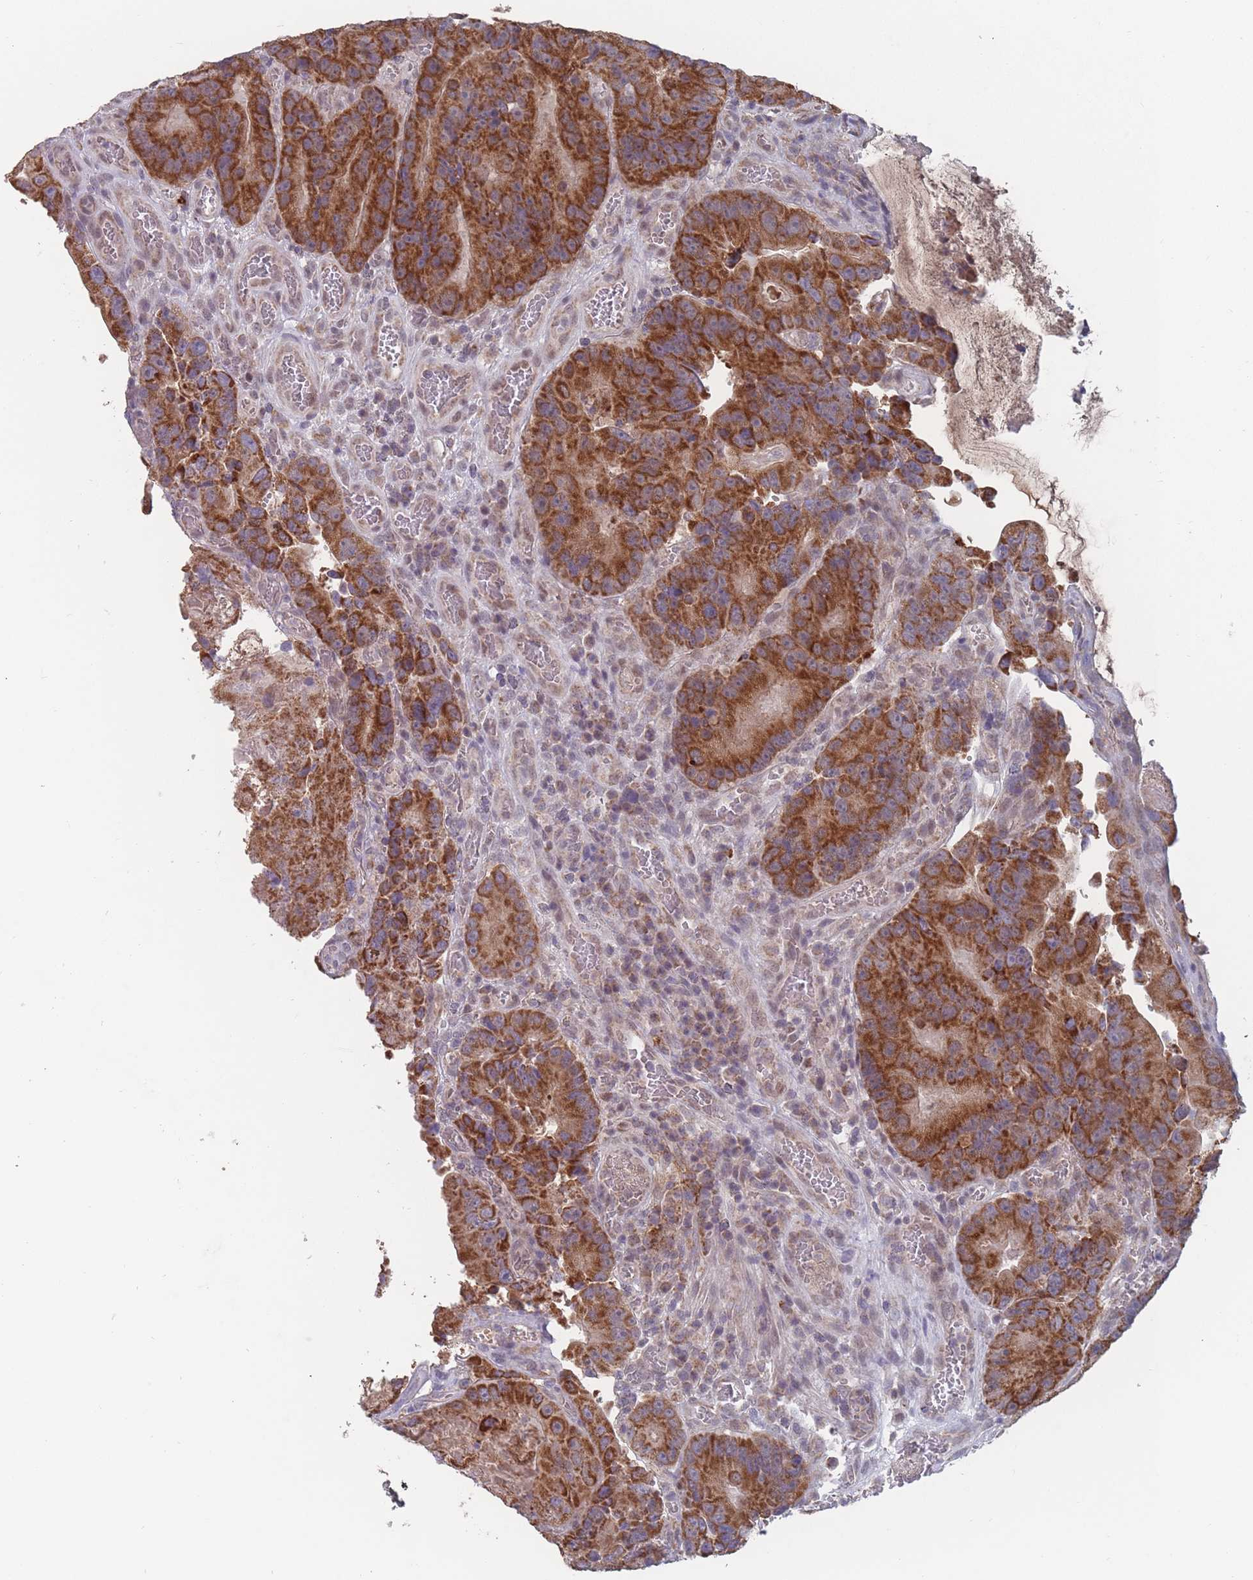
{"staining": {"intensity": "strong", "quantity": ">75%", "location": "cytoplasmic/membranous"}, "tissue": "colorectal cancer", "cell_type": "Tumor cells", "image_type": "cancer", "snomed": [{"axis": "morphology", "description": "Adenocarcinoma, NOS"}, {"axis": "topography", "description": "Colon"}], "caption": "A brown stain highlights strong cytoplasmic/membranous positivity of a protein in human colorectal adenocarcinoma tumor cells.", "gene": "PEX7", "patient": {"sex": "female", "age": 86}}